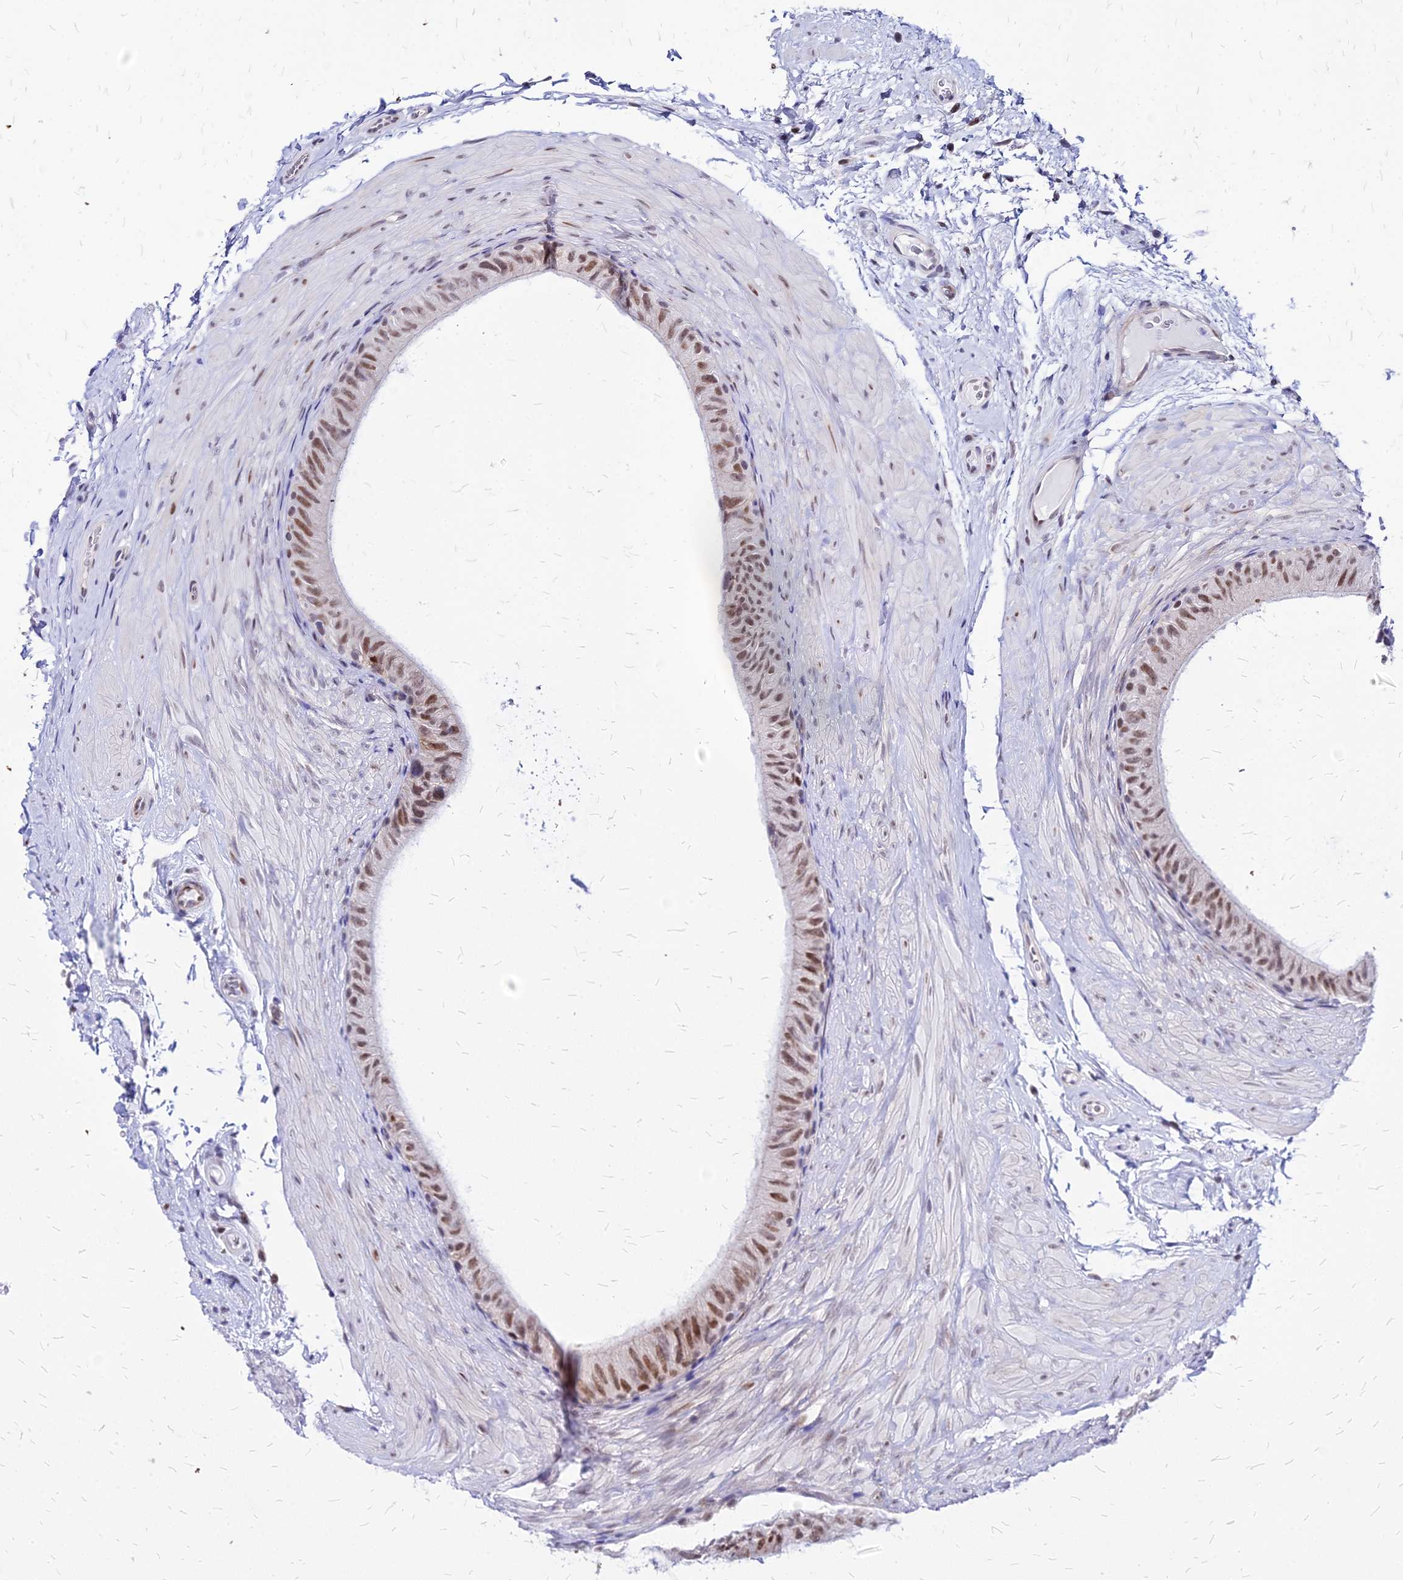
{"staining": {"intensity": "moderate", "quantity": "25%-75%", "location": "nuclear"}, "tissue": "epididymis", "cell_type": "Glandular cells", "image_type": "normal", "snomed": [{"axis": "morphology", "description": "Normal tissue, NOS"}, {"axis": "topography", "description": "Epididymis"}], "caption": "Immunohistochemical staining of benign human epididymis reveals medium levels of moderate nuclear expression in about 25%-75% of glandular cells.", "gene": "FDX2", "patient": {"sex": "male", "age": 49}}